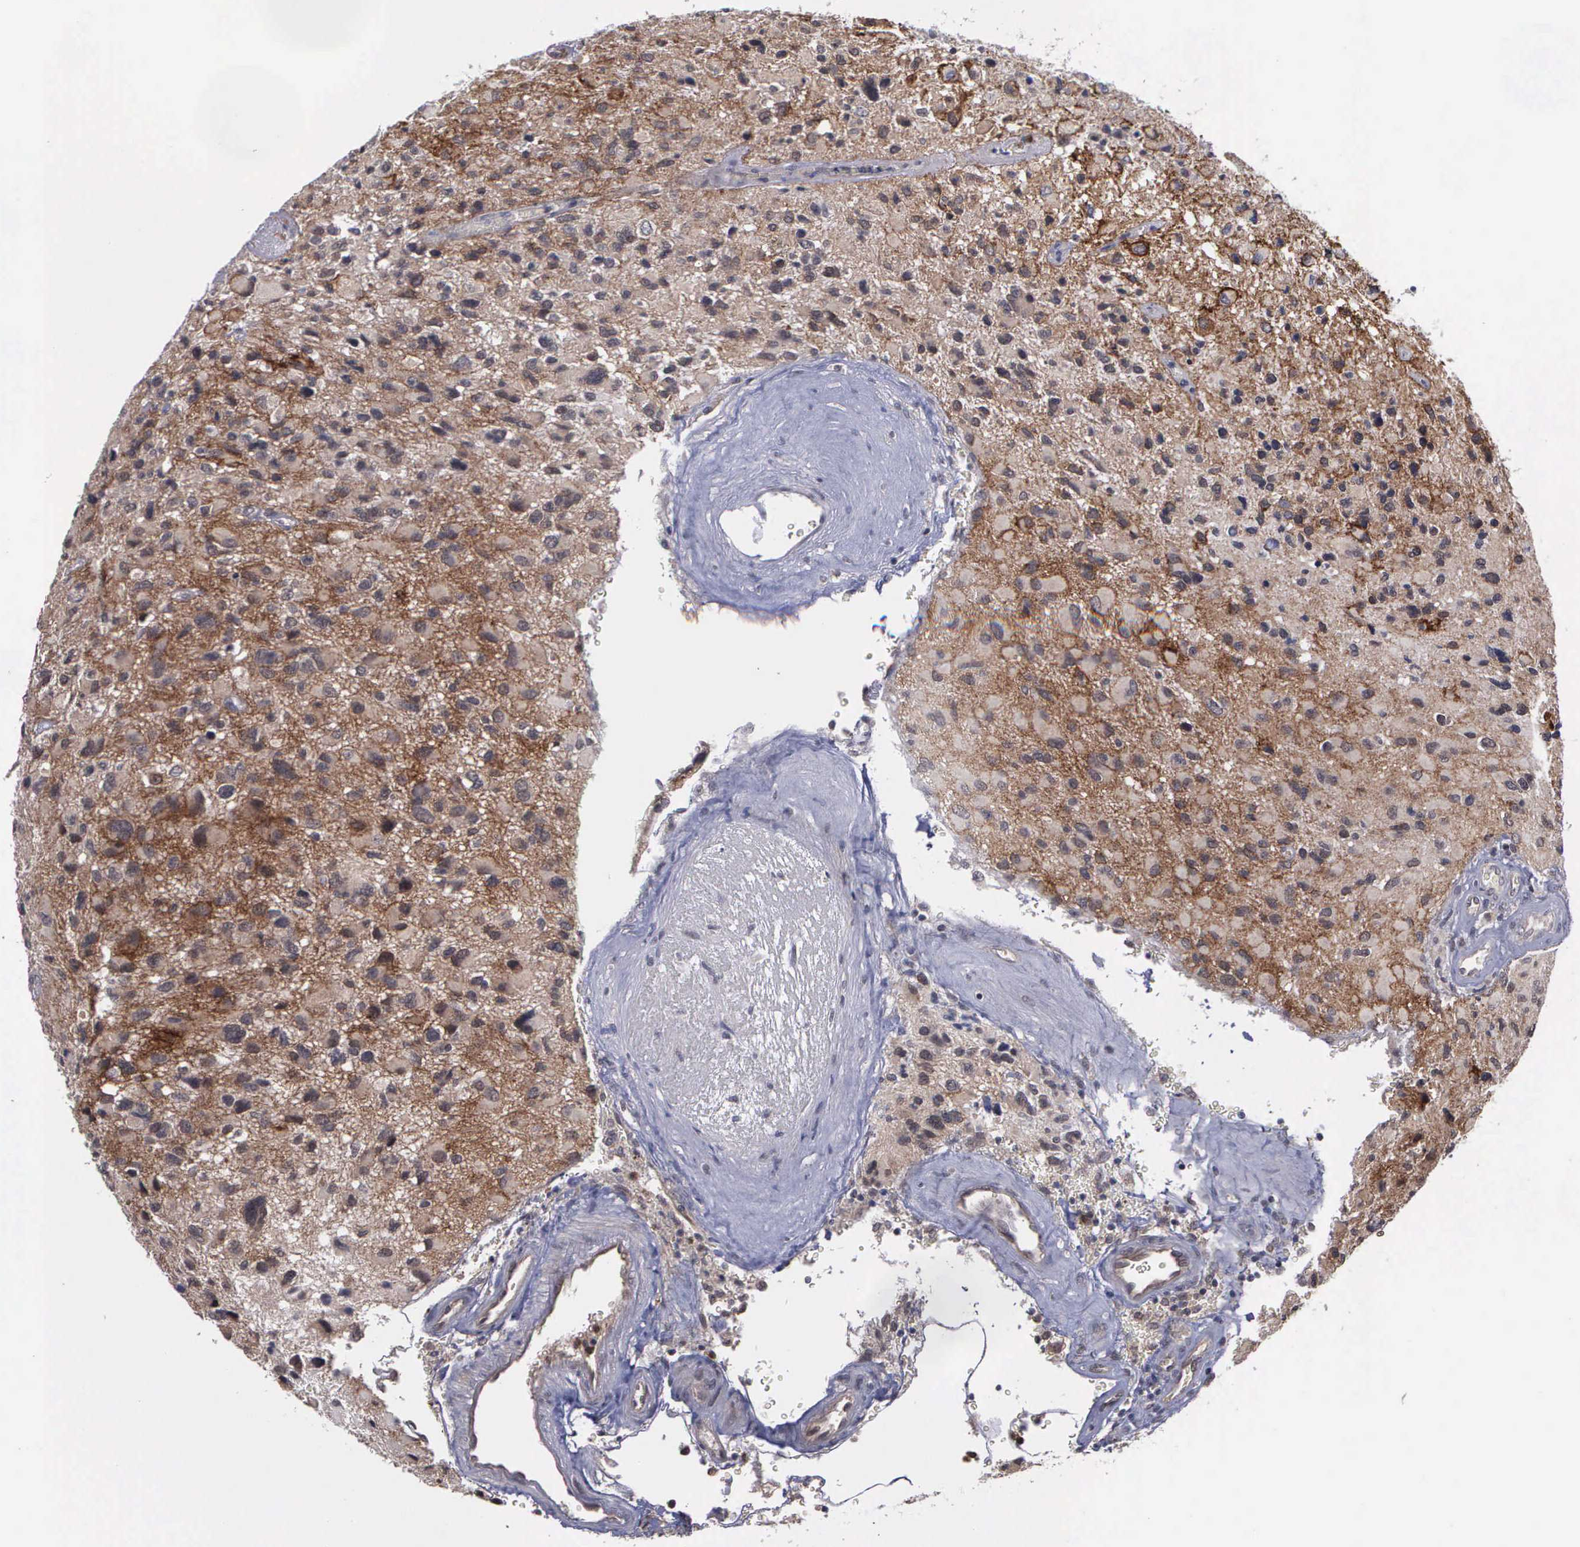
{"staining": {"intensity": "weak", "quantity": "25%-75%", "location": "cytoplasmic/membranous"}, "tissue": "glioma", "cell_type": "Tumor cells", "image_type": "cancer", "snomed": [{"axis": "morphology", "description": "Glioma, malignant, High grade"}, {"axis": "topography", "description": "Brain"}], "caption": "High-power microscopy captured an immunohistochemistry (IHC) histopathology image of glioma, revealing weak cytoplasmic/membranous staining in about 25%-75% of tumor cells.", "gene": "MAP3K9", "patient": {"sex": "male", "age": 69}}